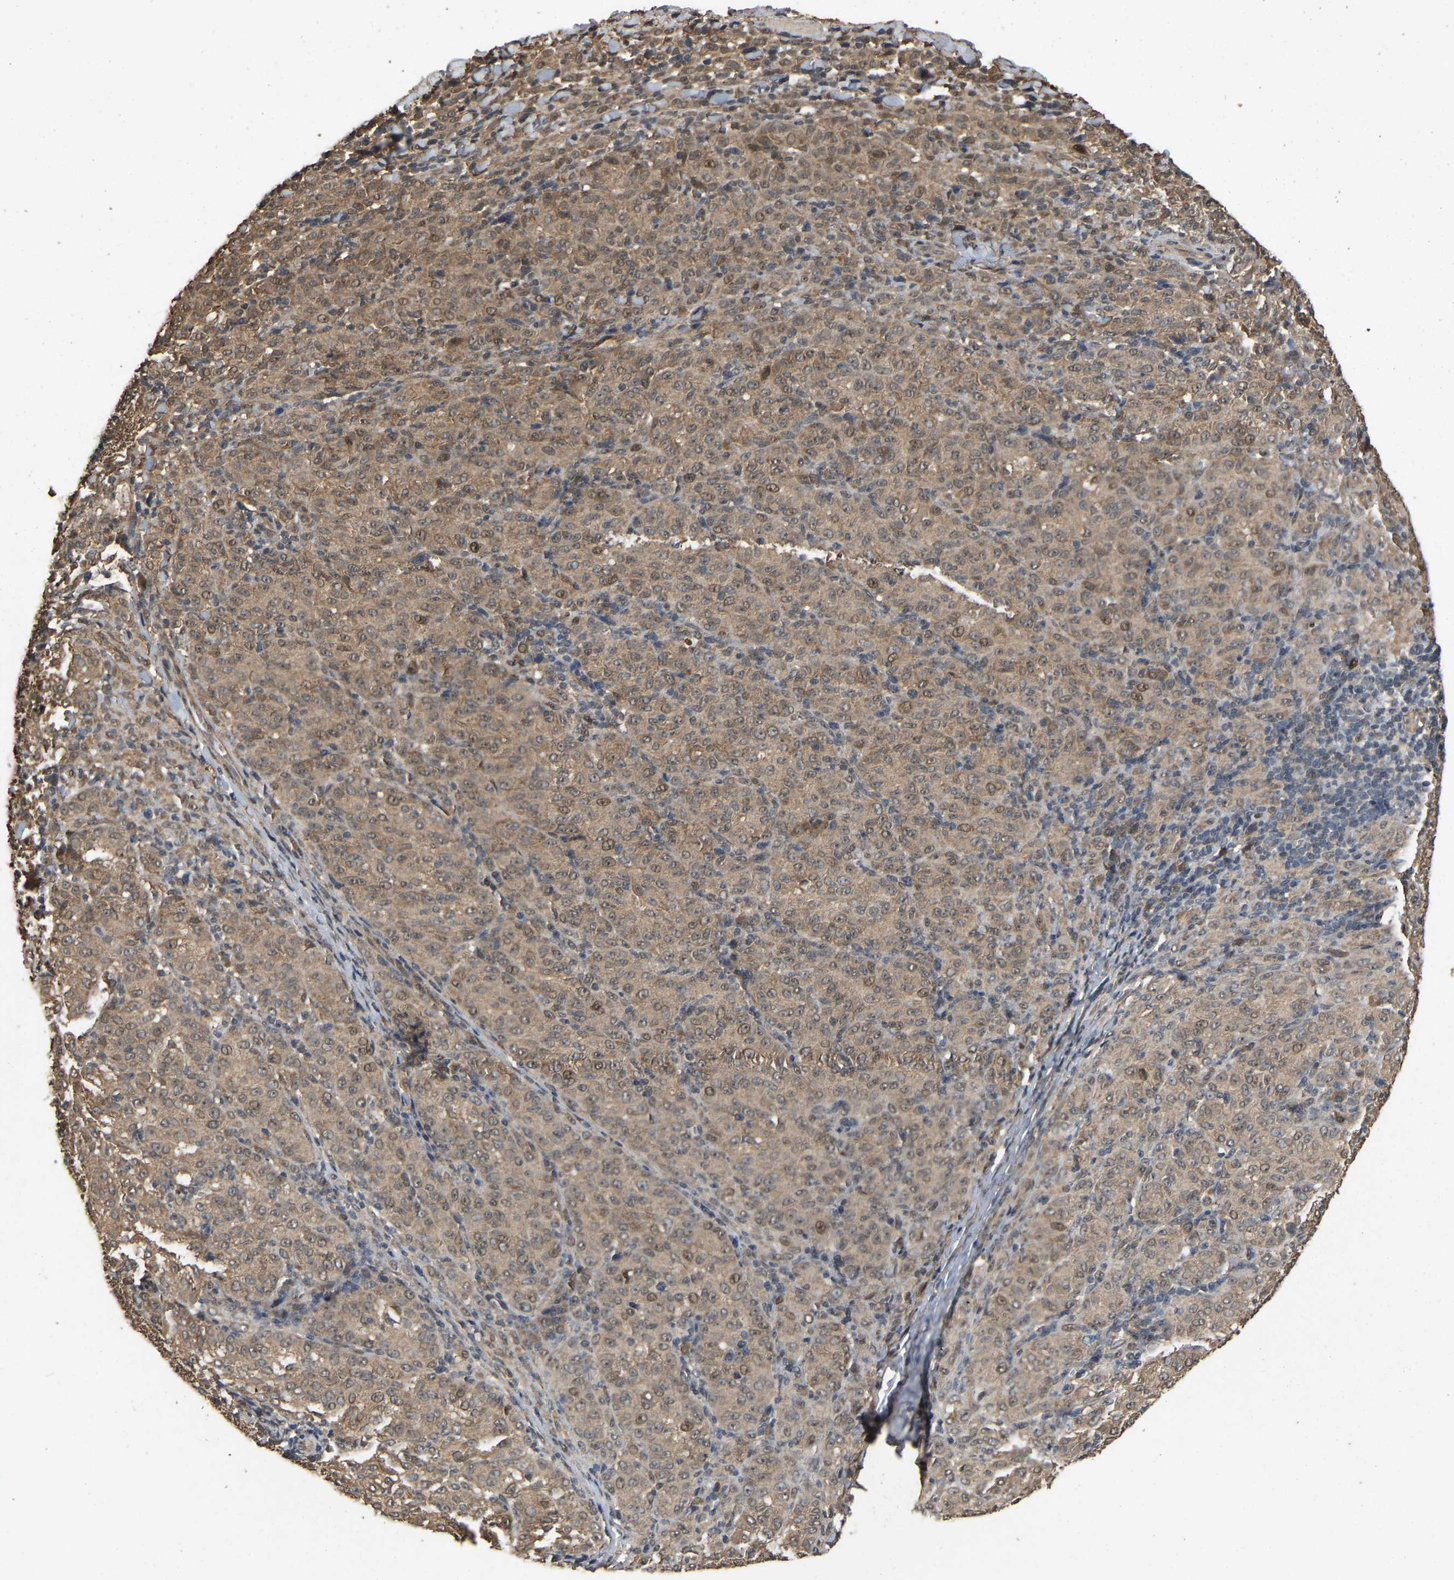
{"staining": {"intensity": "weak", "quantity": ">75%", "location": "cytoplasmic/membranous"}, "tissue": "melanoma", "cell_type": "Tumor cells", "image_type": "cancer", "snomed": [{"axis": "morphology", "description": "Malignant melanoma, NOS"}, {"axis": "topography", "description": "Skin"}], "caption": "Weak cytoplasmic/membranous protein positivity is seen in about >75% of tumor cells in malignant melanoma.", "gene": "ARHGAP23", "patient": {"sex": "female", "age": 72}}